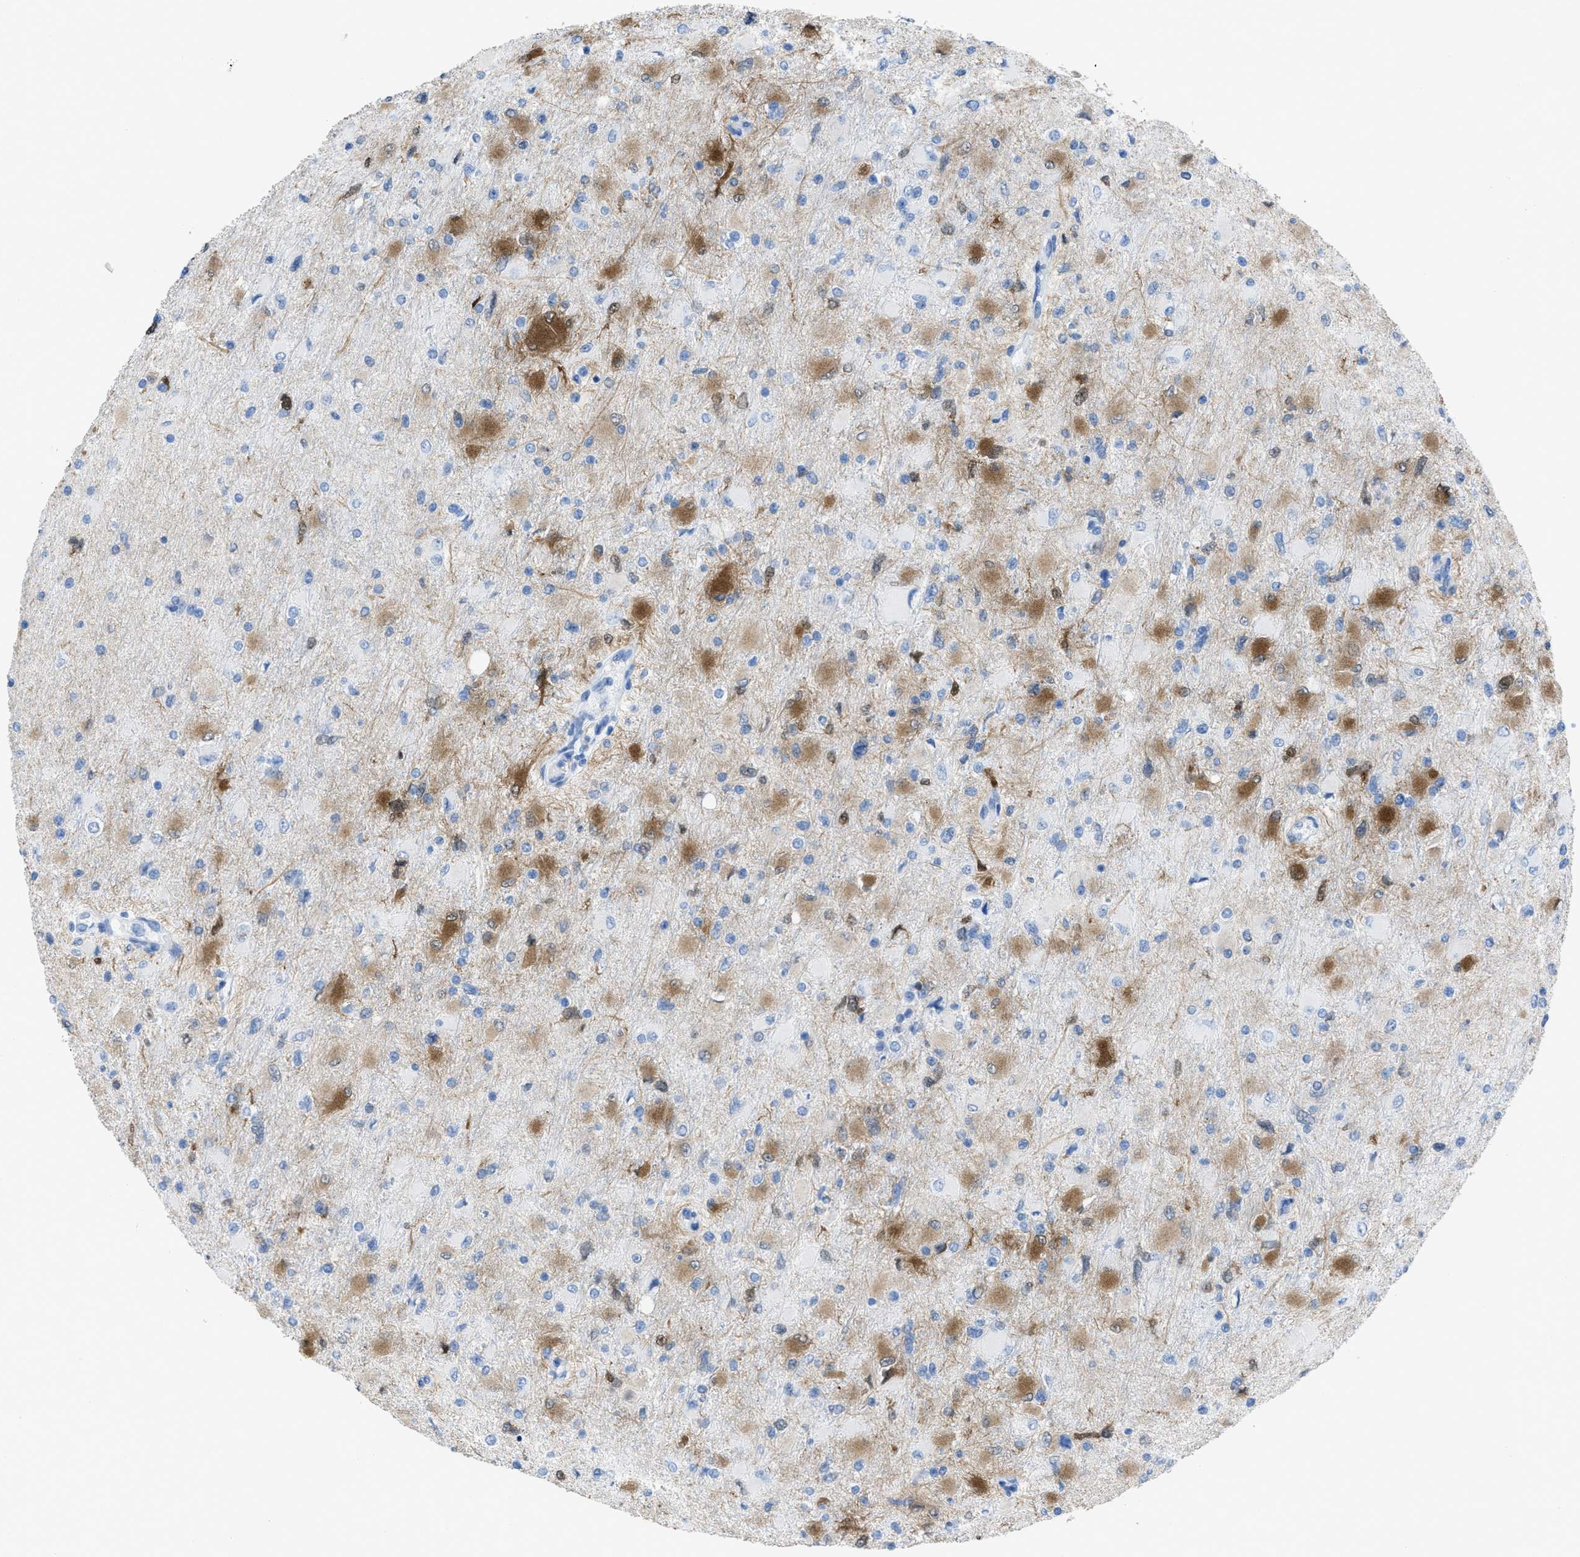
{"staining": {"intensity": "moderate", "quantity": "25%-75%", "location": "cytoplasmic/membranous"}, "tissue": "glioma", "cell_type": "Tumor cells", "image_type": "cancer", "snomed": [{"axis": "morphology", "description": "Glioma, malignant, High grade"}, {"axis": "topography", "description": "Cerebral cortex"}], "caption": "Immunohistochemical staining of glioma displays medium levels of moderate cytoplasmic/membranous positivity in approximately 25%-75% of tumor cells.", "gene": "CDKN2A", "patient": {"sex": "female", "age": 36}}